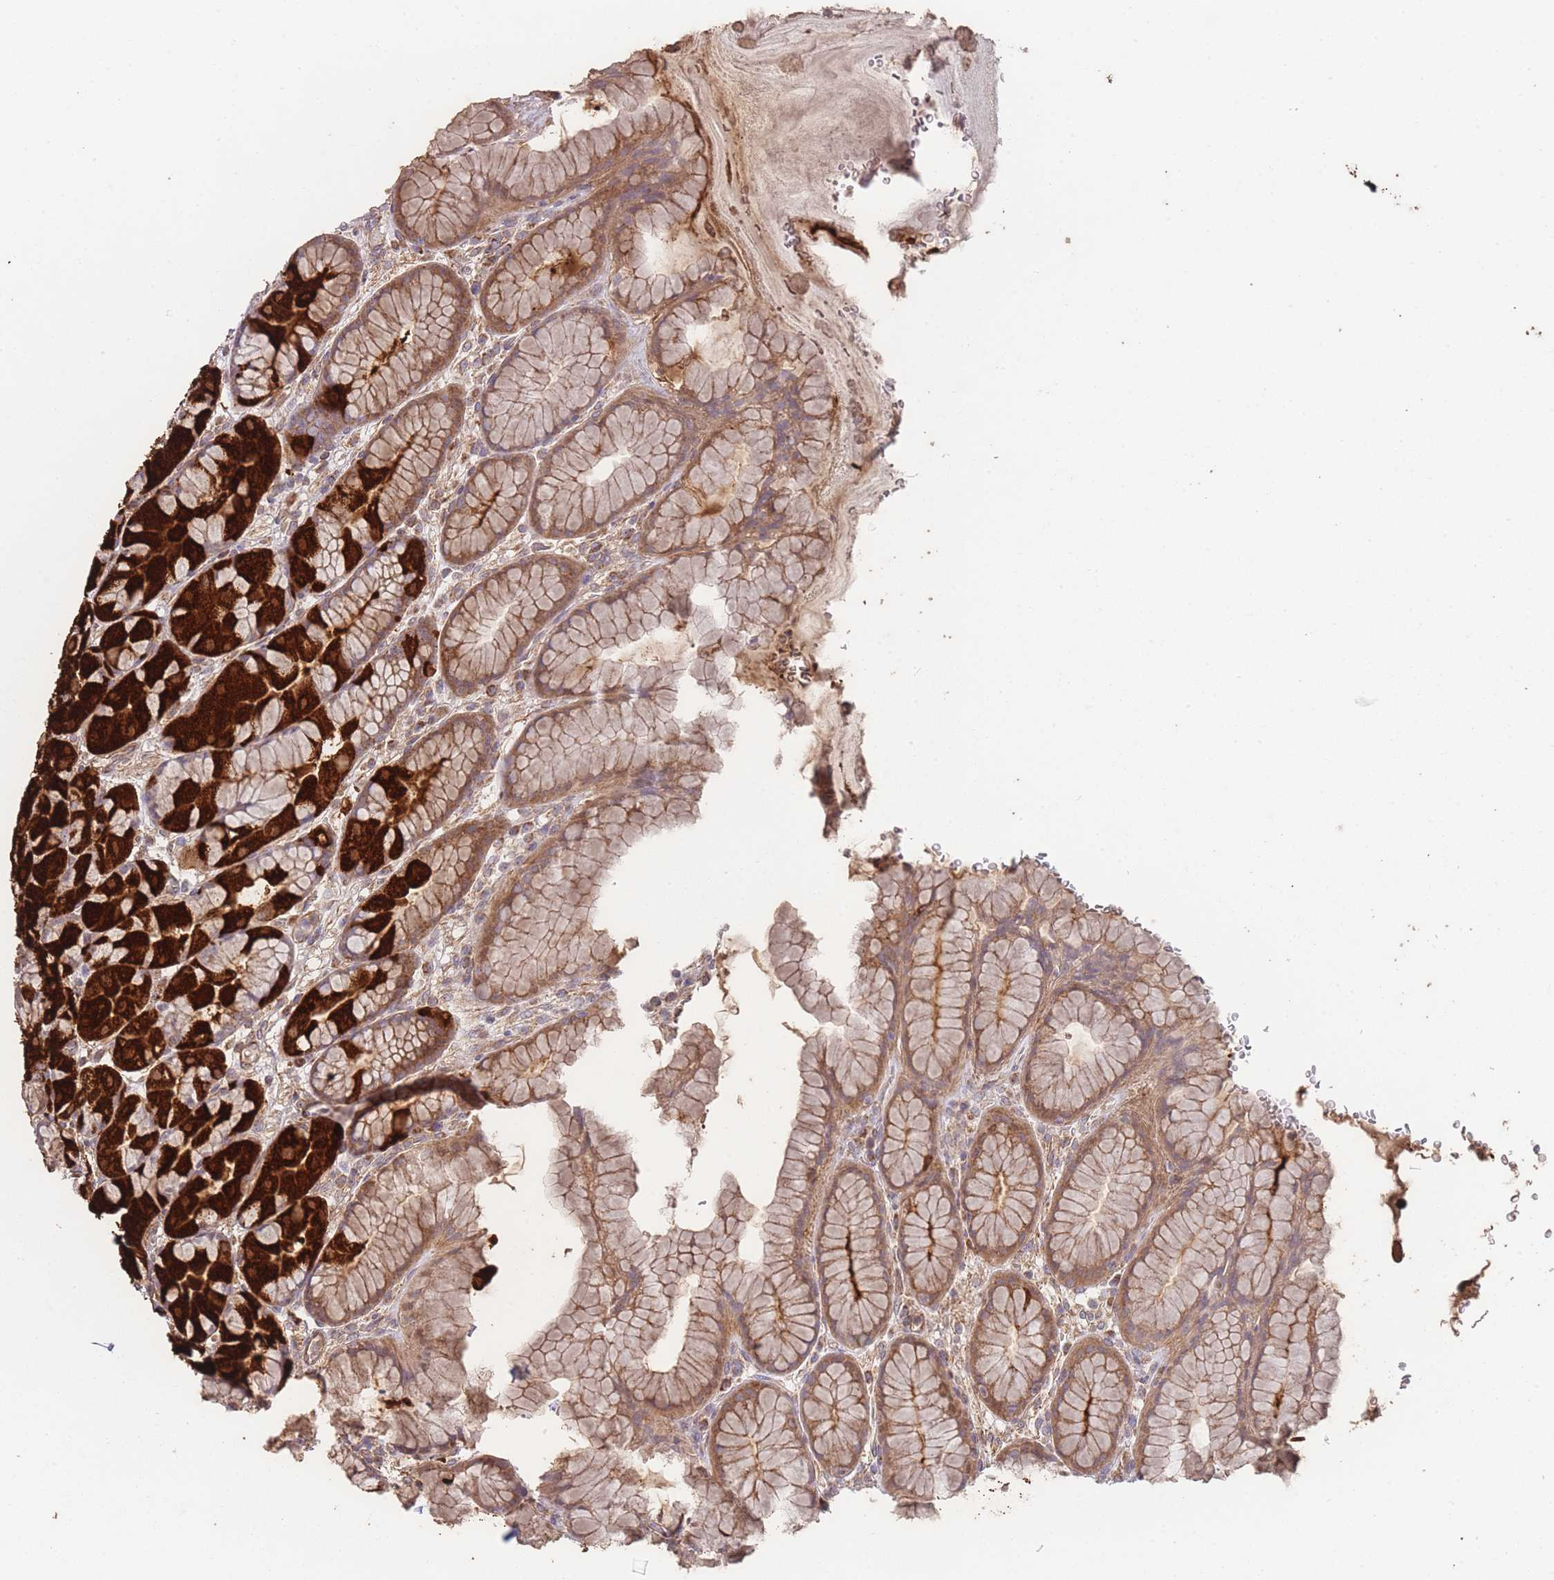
{"staining": {"intensity": "strong", "quantity": ">75%", "location": "cytoplasmic/membranous"}, "tissue": "stomach", "cell_type": "Glandular cells", "image_type": "normal", "snomed": [{"axis": "morphology", "description": "Normal tissue, NOS"}, {"axis": "topography", "description": "Stomach"}], "caption": "Glandular cells exhibit high levels of strong cytoplasmic/membranous positivity in about >75% of cells in unremarkable human stomach. (DAB (3,3'-diaminobenzidine) IHC, brown staining for protein, blue staining for nuclei).", "gene": "PXMP4", "patient": {"sex": "male", "age": 57}}